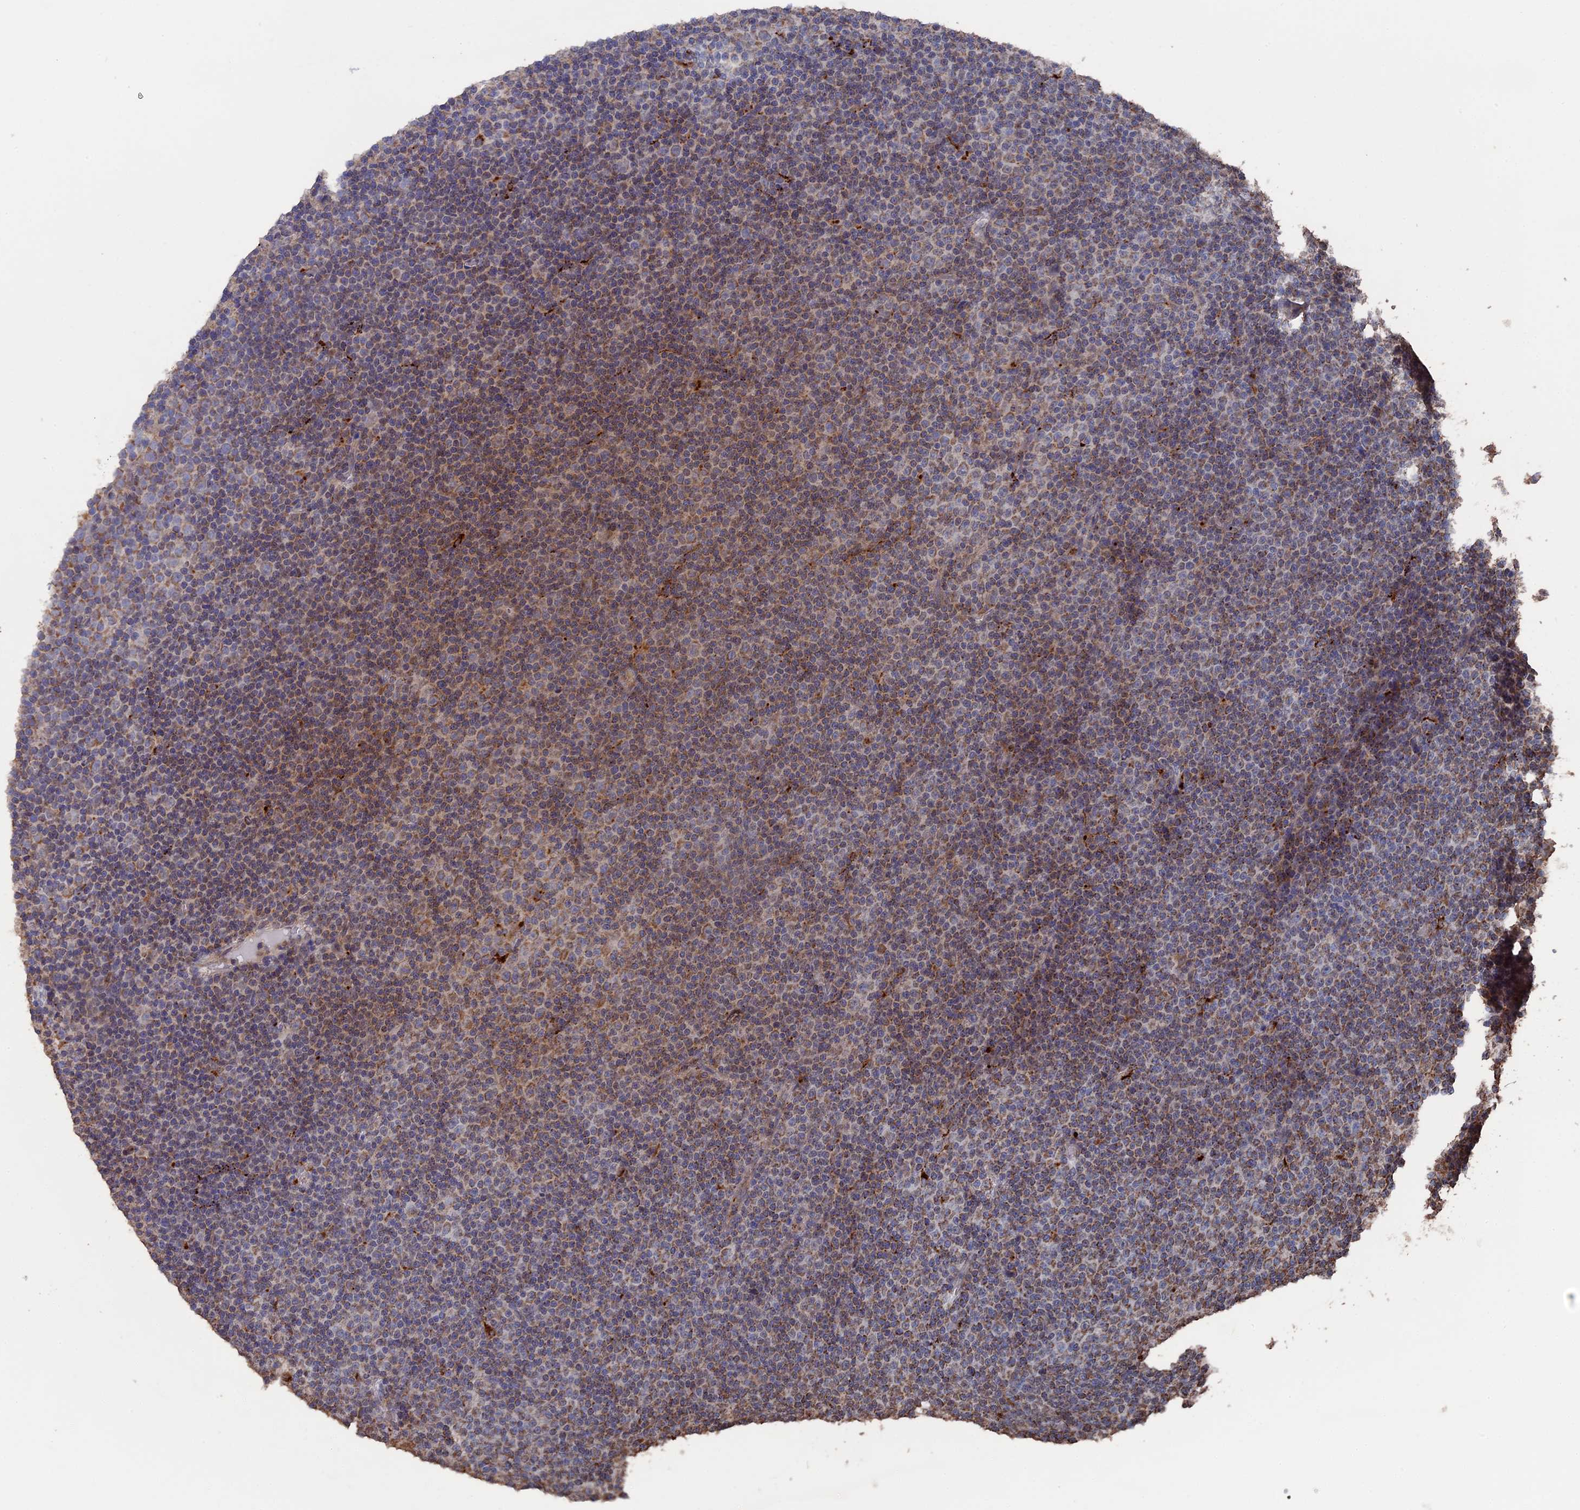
{"staining": {"intensity": "moderate", "quantity": ">75%", "location": "cytoplasmic/membranous"}, "tissue": "lymphoma", "cell_type": "Tumor cells", "image_type": "cancer", "snomed": [{"axis": "morphology", "description": "Malignant lymphoma, non-Hodgkin's type, Low grade"}, {"axis": "topography", "description": "Lymph node"}], "caption": "Brown immunohistochemical staining in human lymphoma demonstrates moderate cytoplasmic/membranous staining in about >75% of tumor cells.", "gene": "SMG9", "patient": {"sex": "female", "age": 67}}